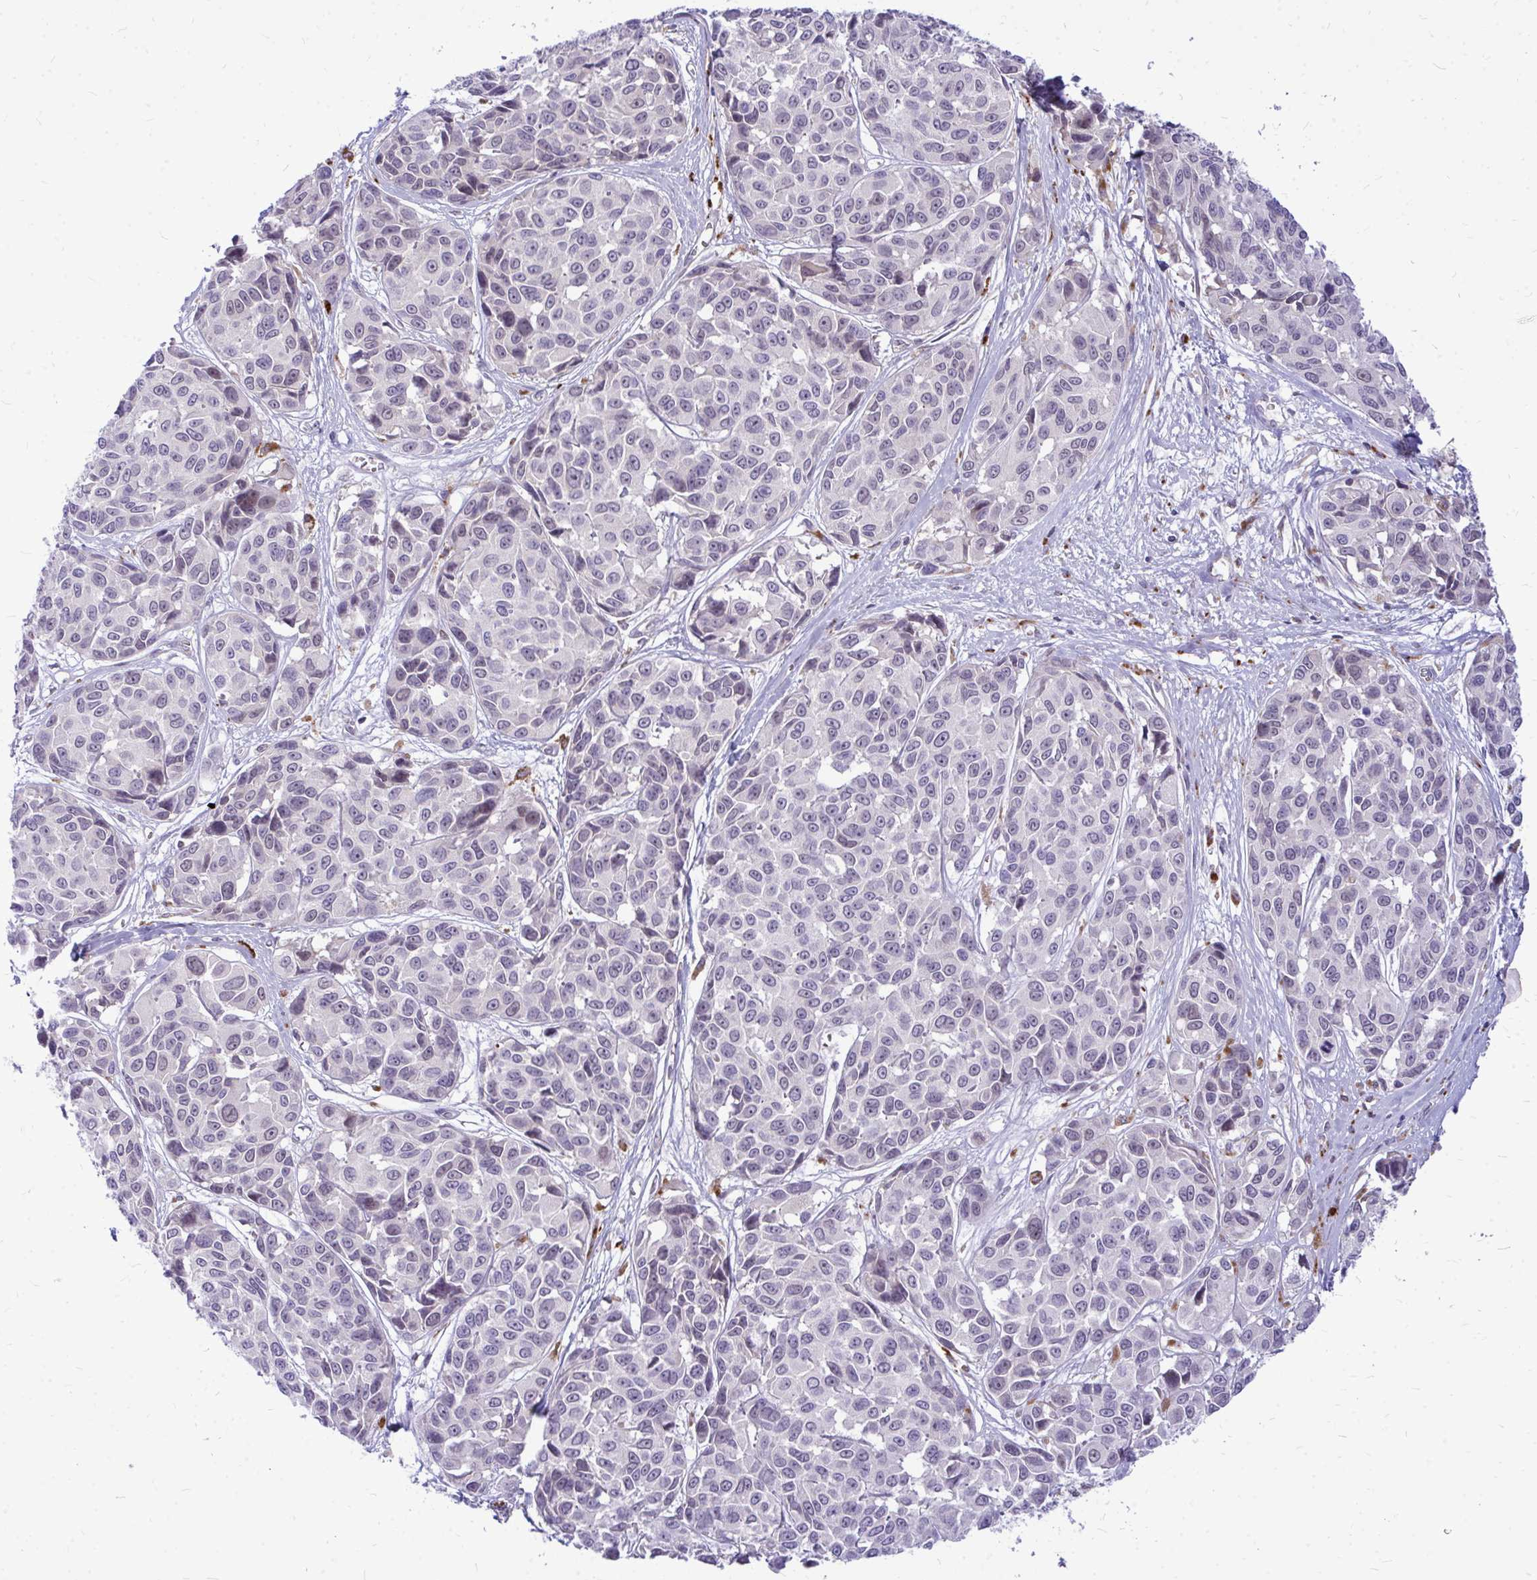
{"staining": {"intensity": "moderate", "quantity": "<25%", "location": "nuclear"}, "tissue": "melanoma", "cell_type": "Tumor cells", "image_type": "cancer", "snomed": [{"axis": "morphology", "description": "Malignant melanoma, NOS"}, {"axis": "topography", "description": "Skin"}], "caption": "High-magnification brightfield microscopy of malignant melanoma stained with DAB (brown) and counterstained with hematoxylin (blue). tumor cells exhibit moderate nuclear staining is present in about<25% of cells.", "gene": "ZSCAN25", "patient": {"sex": "female", "age": 66}}